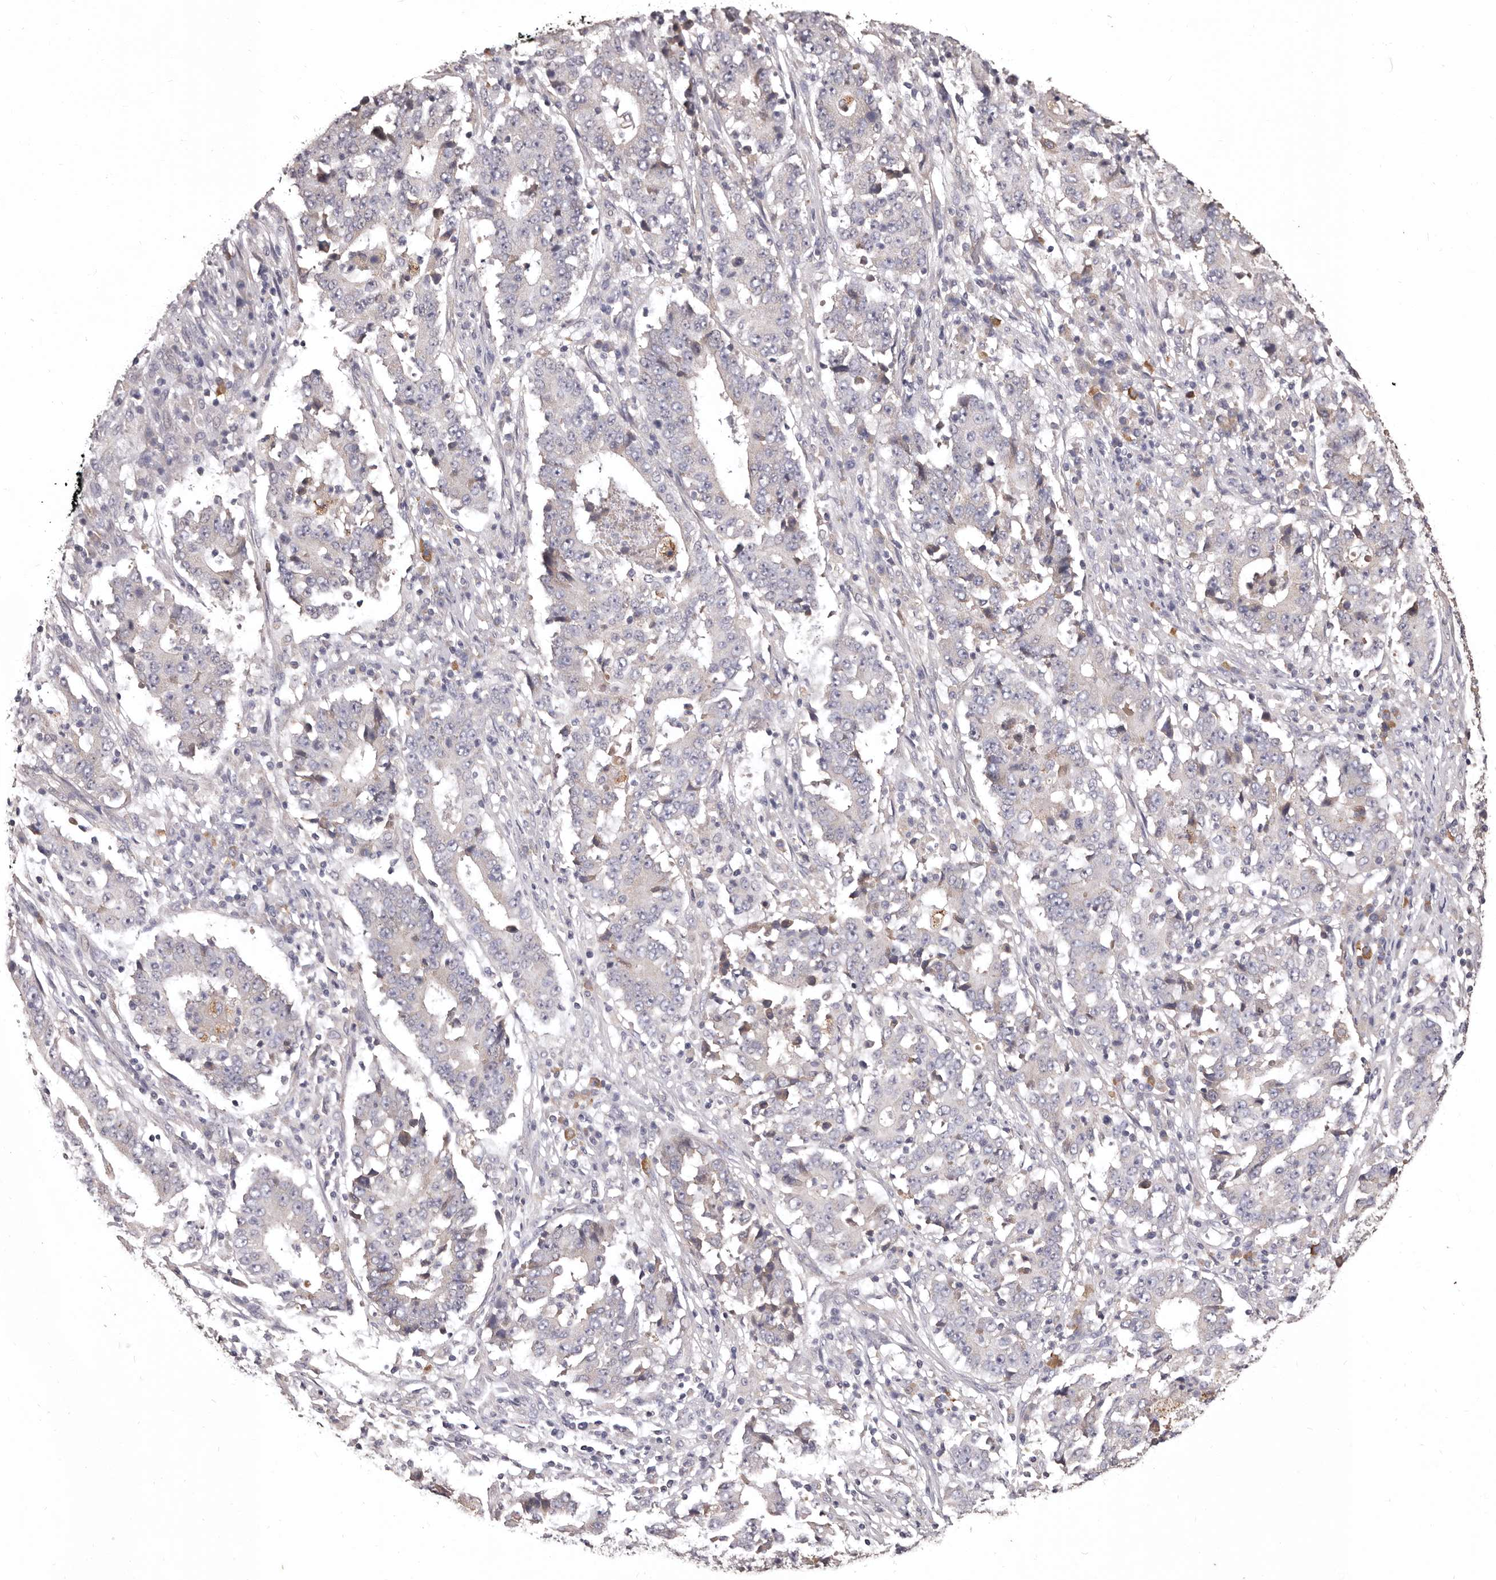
{"staining": {"intensity": "negative", "quantity": "none", "location": "none"}, "tissue": "stomach cancer", "cell_type": "Tumor cells", "image_type": "cancer", "snomed": [{"axis": "morphology", "description": "Adenocarcinoma, NOS"}, {"axis": "topography", "description": "Stomach"}], "caption": "The histopathology image displays no staining of tumor cells in stomach cancer.", "gene": "ETNK1", "patient": {"sex": "male", "age": 59}}